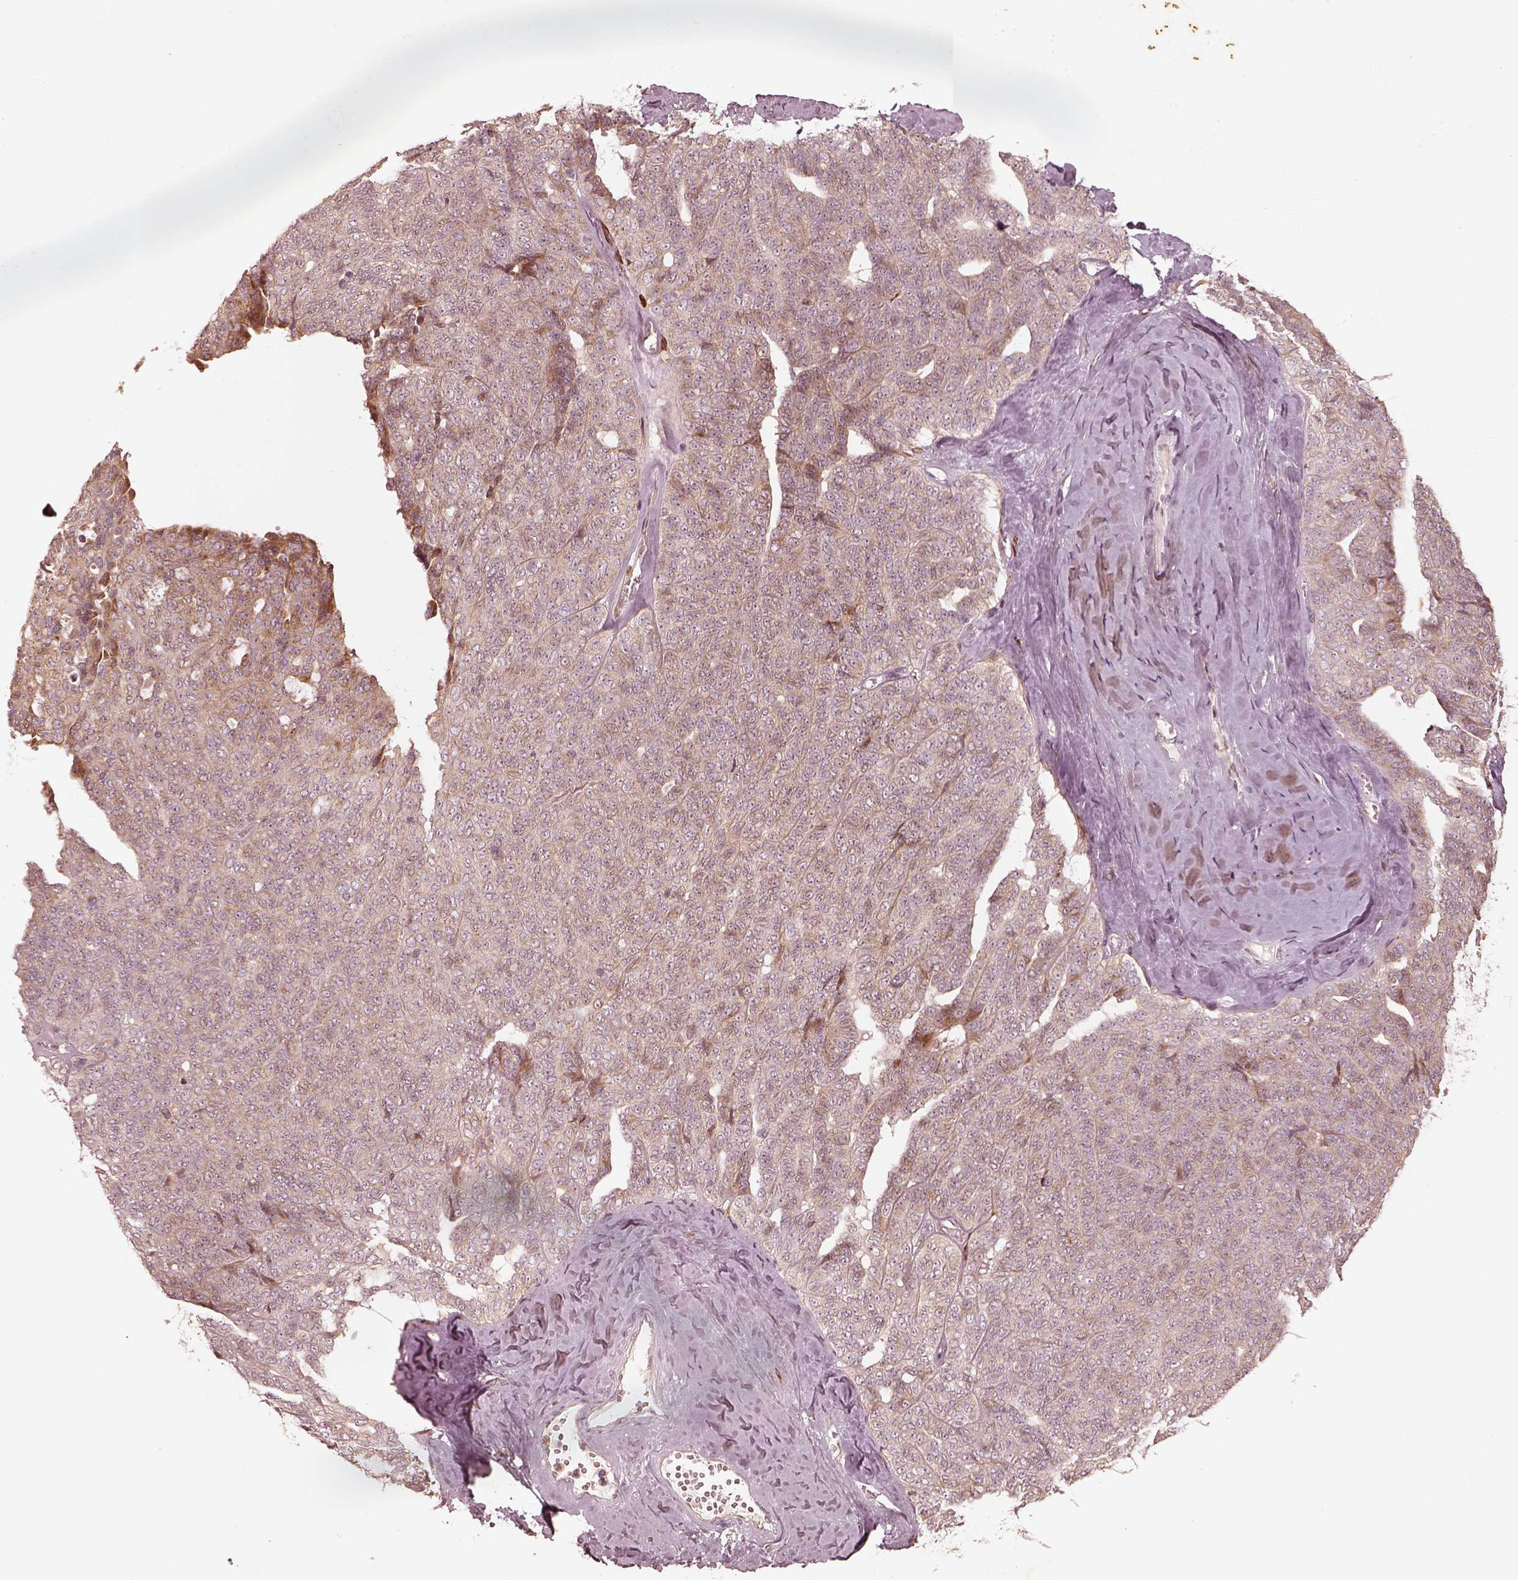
{"staining": {"intensity": "moderate", "quantity": ">75%", "location": "cytoplasmic/membranous"}, "tissue": "ovarian cancer", "cell_type": "Tumor cells", "image_type": "cancer", "snomed": [{"axis": "morphology", "description": "Cystadenocarcinoma, serous, NOS"}, {"axis": "topography", "description": "Ovary"}], "caption": "Human ovarian cancer stained with a protein marker shows moderate staining in tumor cells.", "gene": "WLS", "patient": {"sex": "female", "age": 71}}